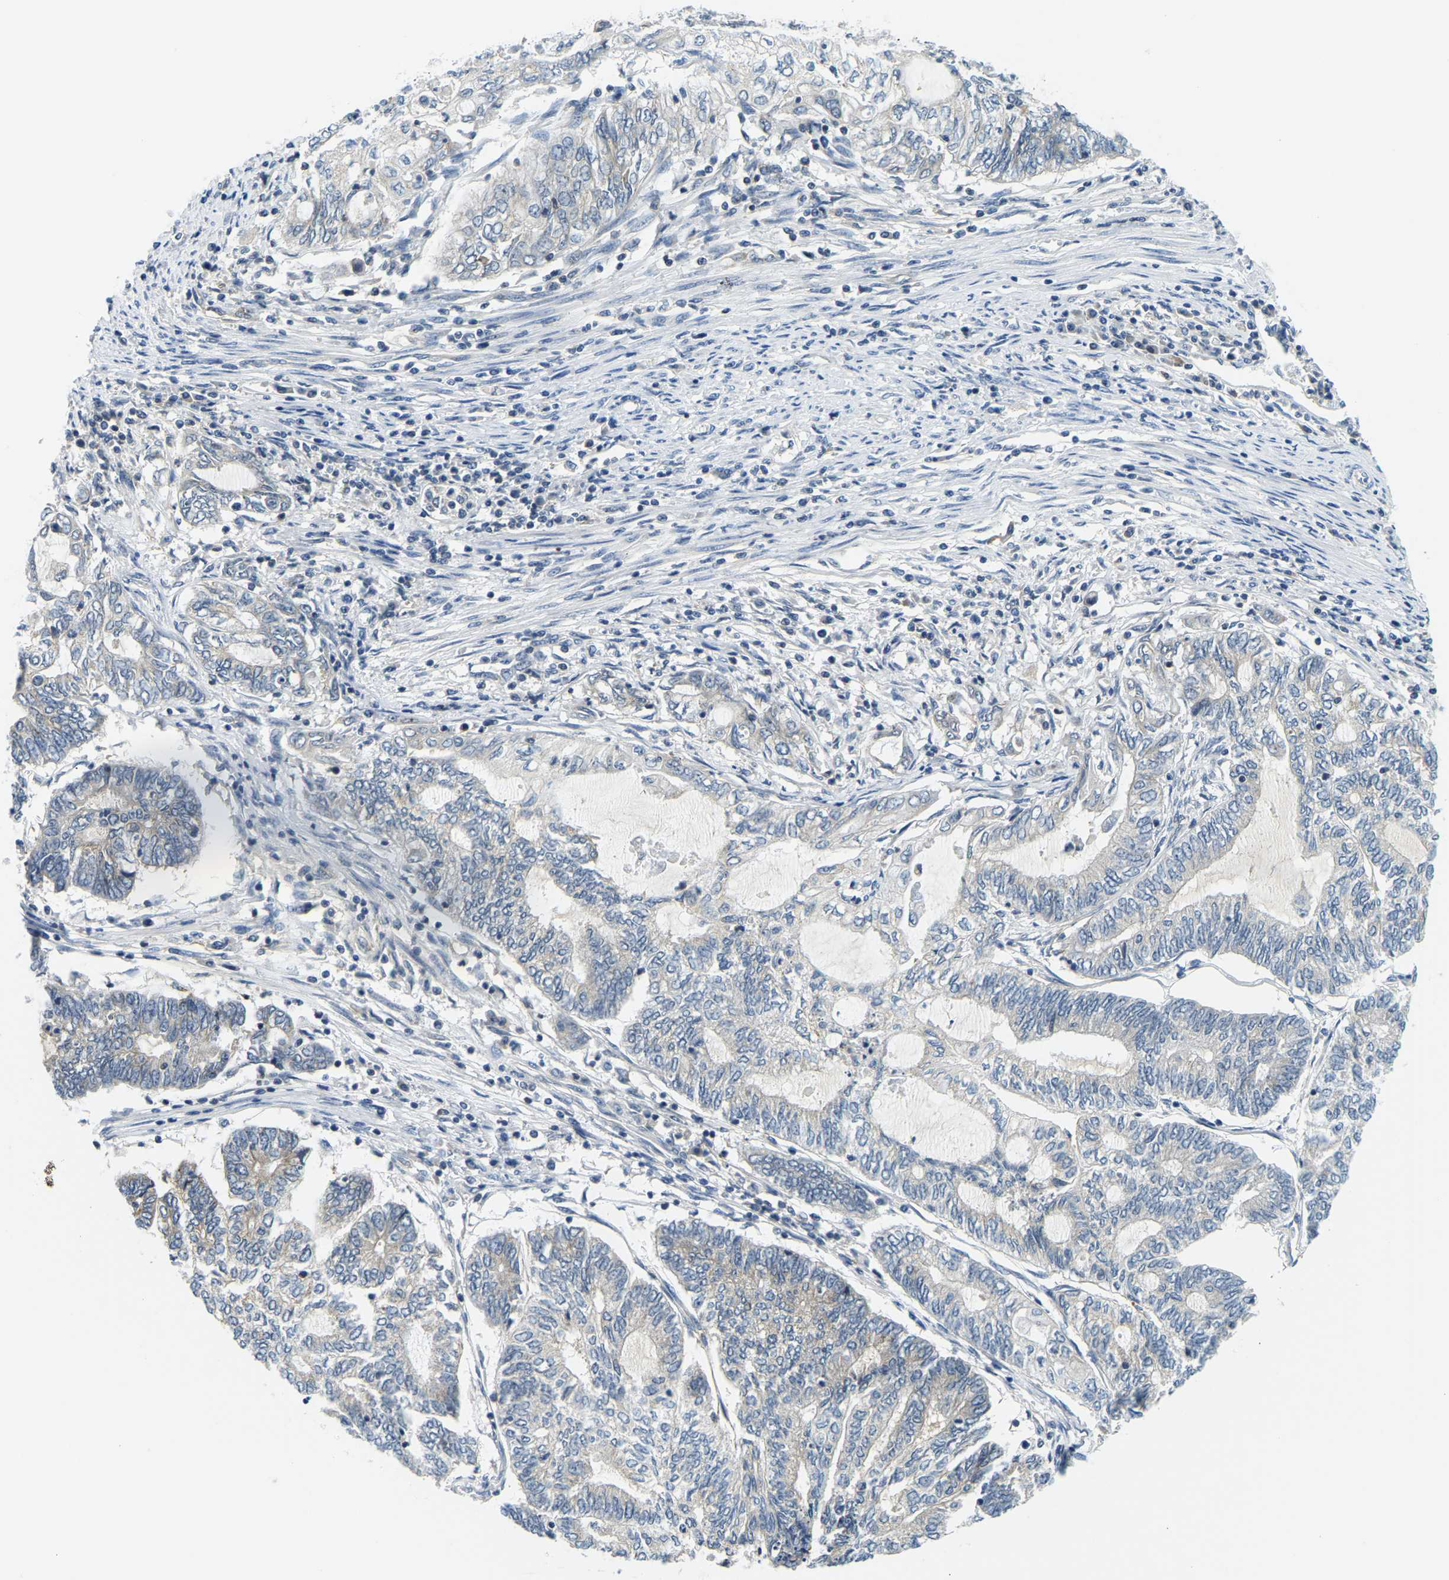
{"staining": {"intensity": "weak", "quantity": "<25%", "location": "cytoplasmic/membranous"}, "tissue": "endometrial cancer", "cell_type": "Tumor cells", "image_type": "cancer", "snomed": [{"axis": "morphology", "description": "Adenocarcinoma, NOS"}, {"axis": "topography", "description": "Uterus"}, {"axis": "topography", "description": "Endometrium"}], "caption": "High magnification brightfield microscopy of adenocarcinoma (endometrial) stained with DAB (brown) and counterstained with hematoxylin (blue): tumor cells show no significant positivity.", "gene": "RRP1", "patient": {"sex": "female", "age": 70}}